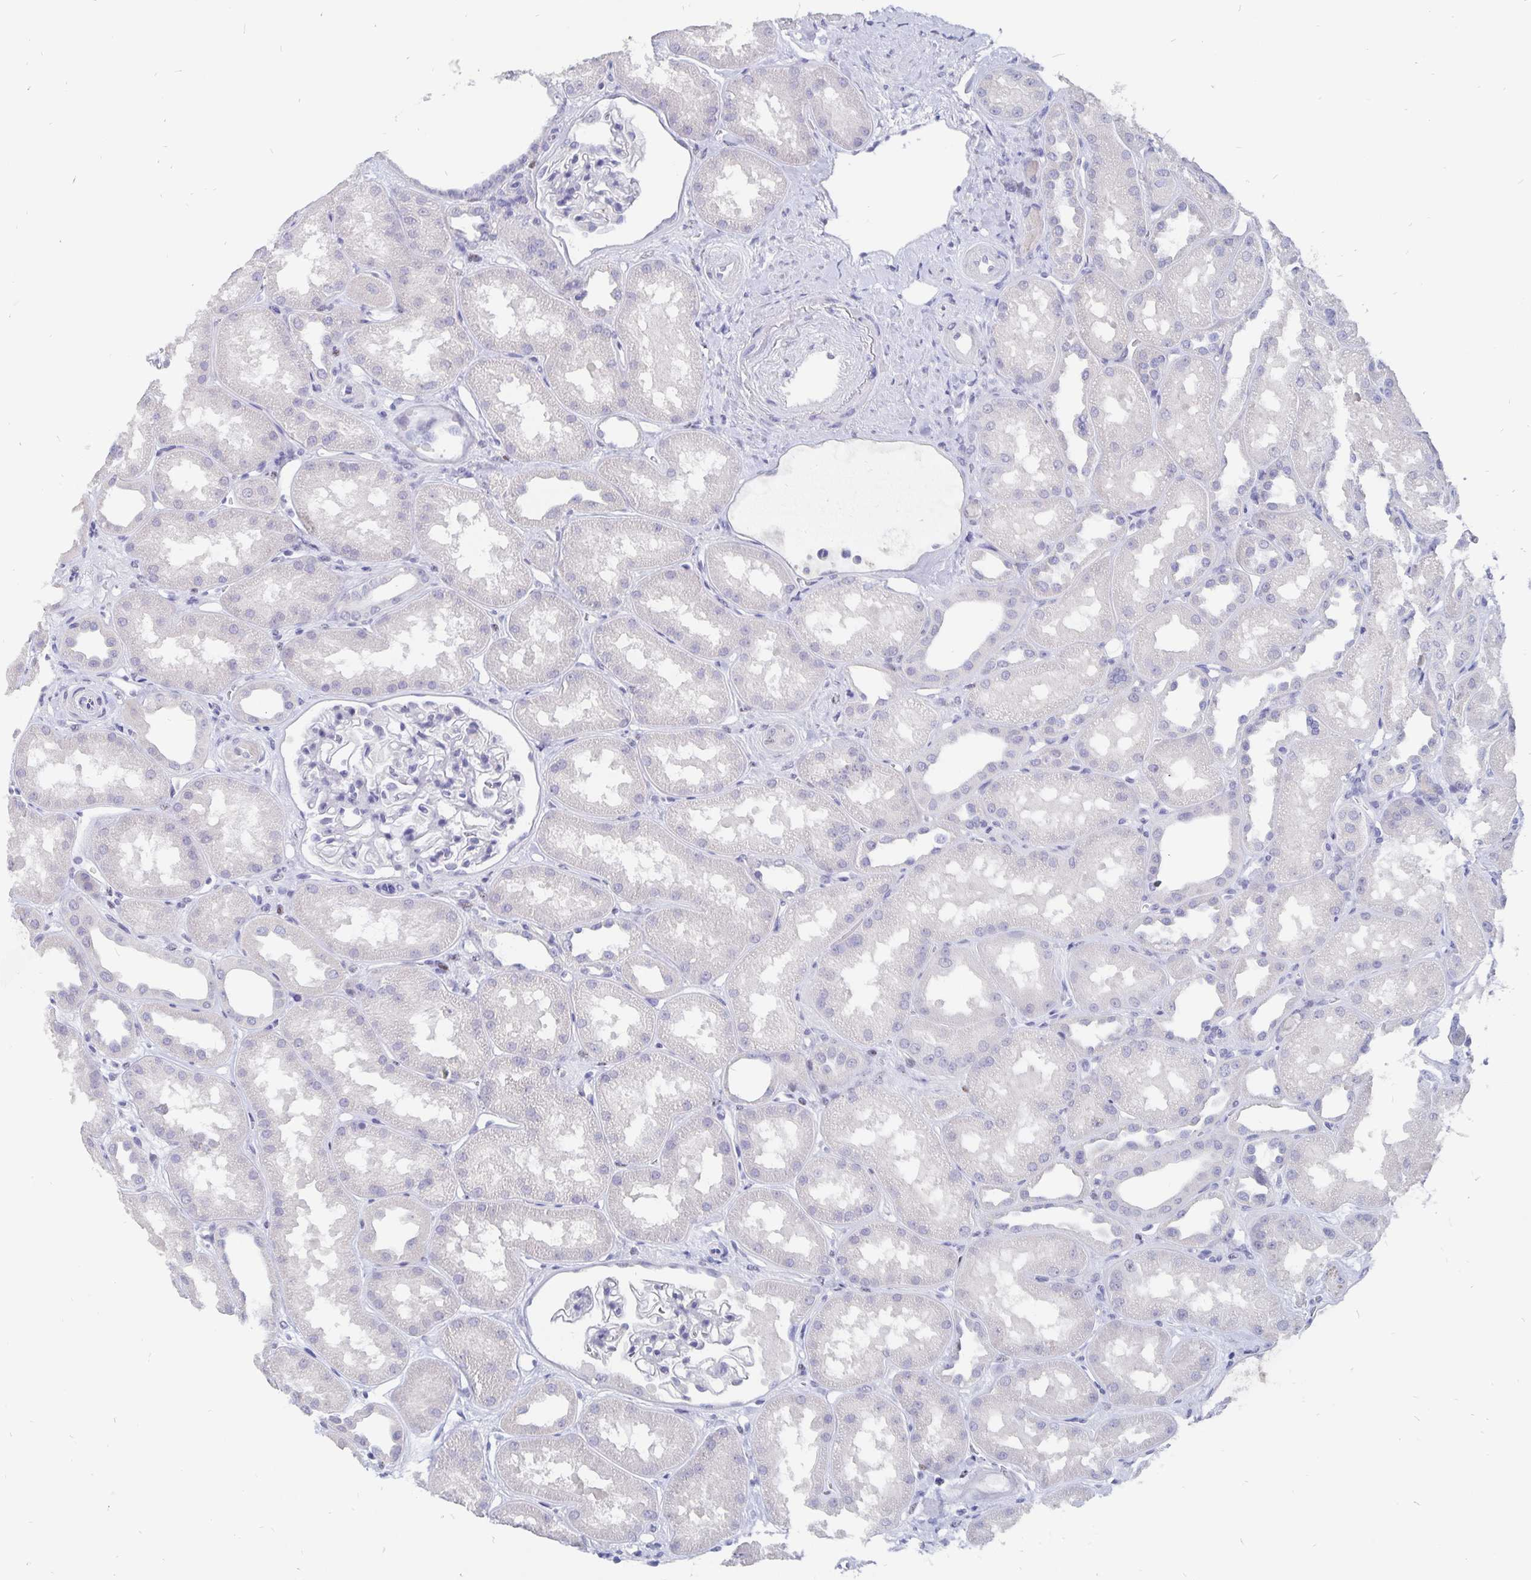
{"staining": {"intensity": "negative", "quantity": "none", "location": "none"}, "tissue": "kidney", "cell_type": "Cells in glomeruli", "image_type": "normal", "snomed": [{"axis": "morphology", "description": "Normal tissue, NOS"}, {"axis": "topography", "description": "Kidney"}], "caption": "Protein analysis of unremarkable kidney displays no significant positivity in cells in glomeruli.", "gene": "SMOC1", "patient": {"sex": "male", "age": 61}}